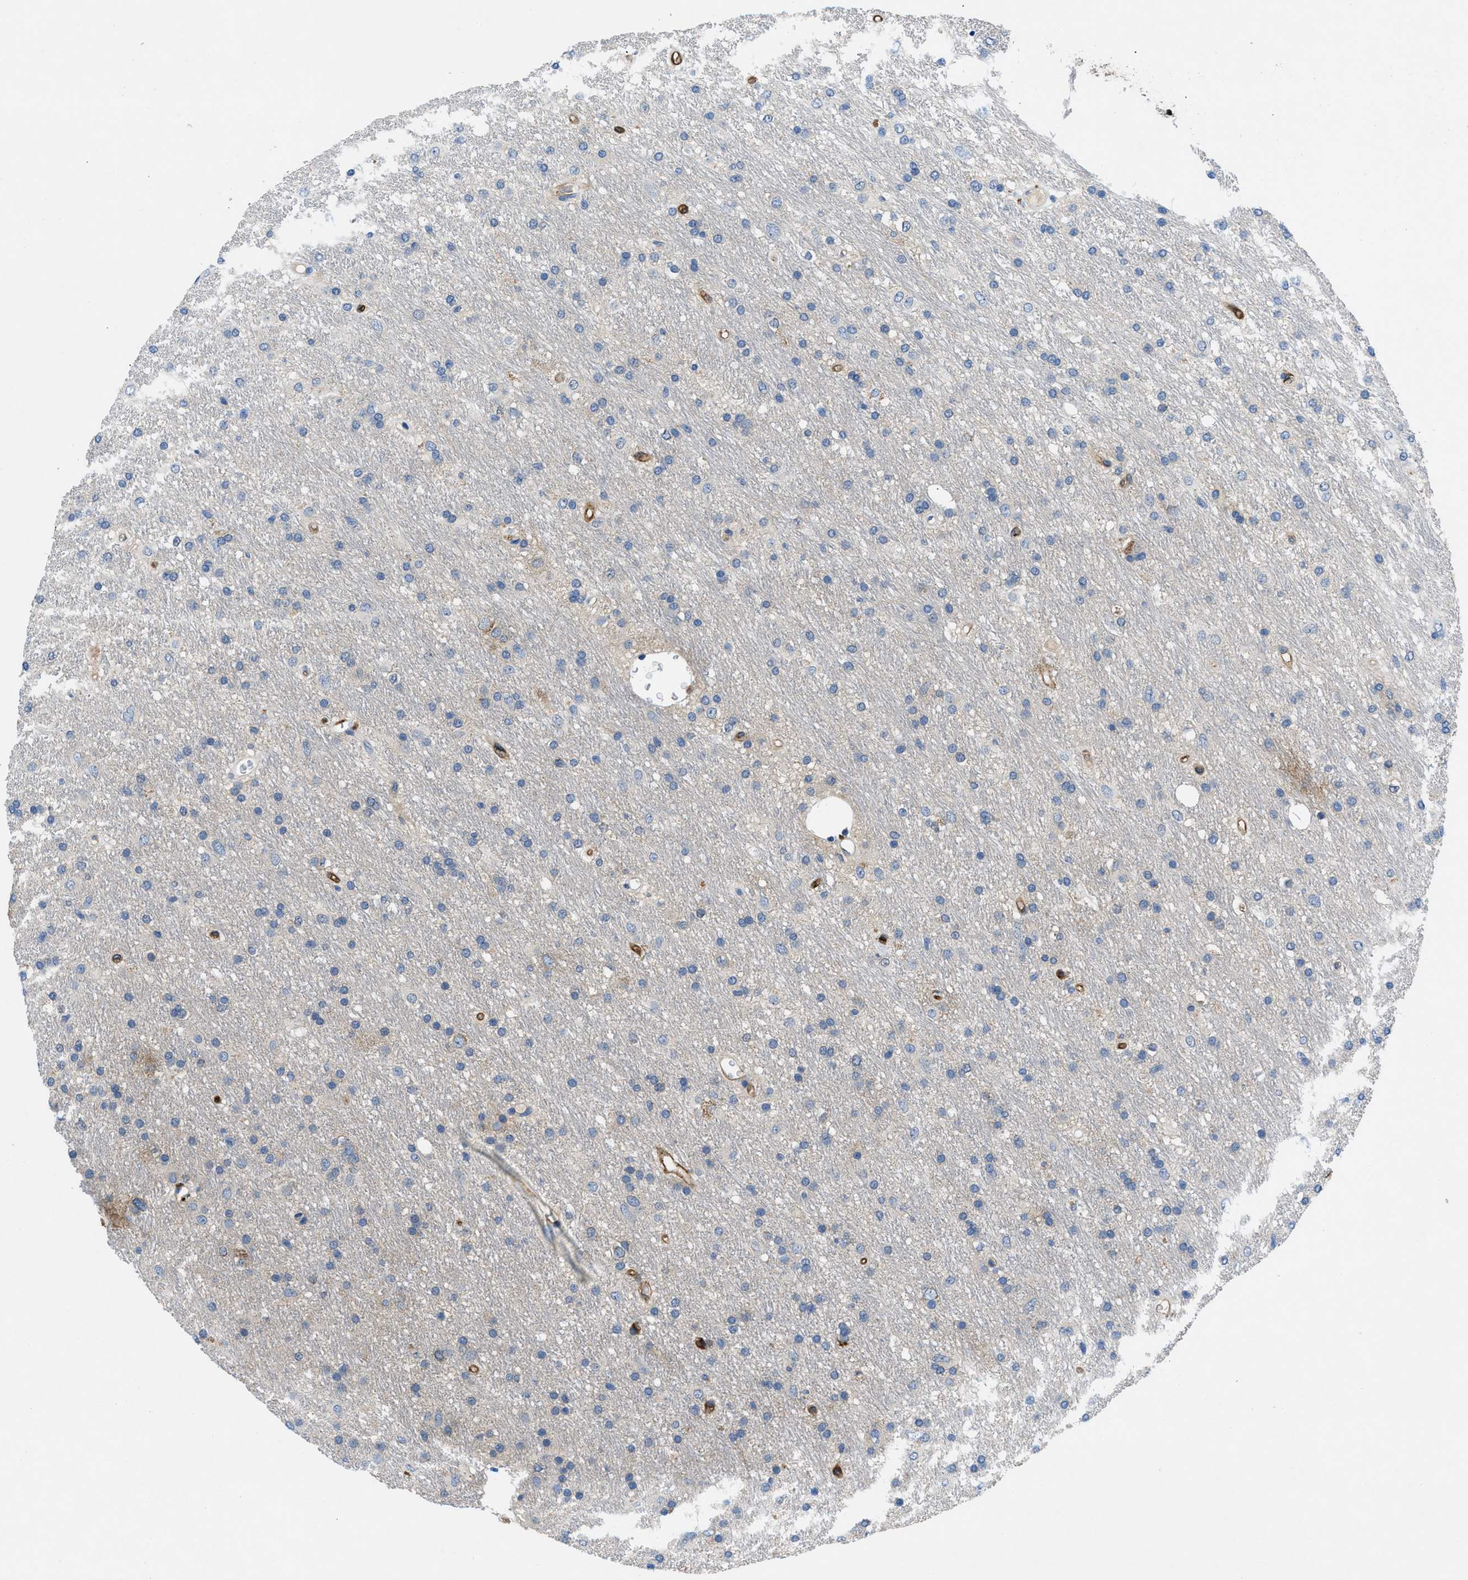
{"staining": {"intensity": "negative", "quantity": "none", "location": "none"}, "tissue": "glioma", "cell_type": "Tumor cells", "image_type": "cancer", "snomed": [{"axis": "morphology", "description": "Glioma, malignant, Low grade"}, {"axis": "topography", "description": "Brain"}], "caption": "Immunohistochemistry (IHC) photomicrograph of neoplastic tissue: malignant low-grade glioma stained with DAB (3,3'-diaminobenzidine) displays no significant protein positivity in tumor cells.", "gene": "PGR", "patient": {"sex": "male", "age": 77}}